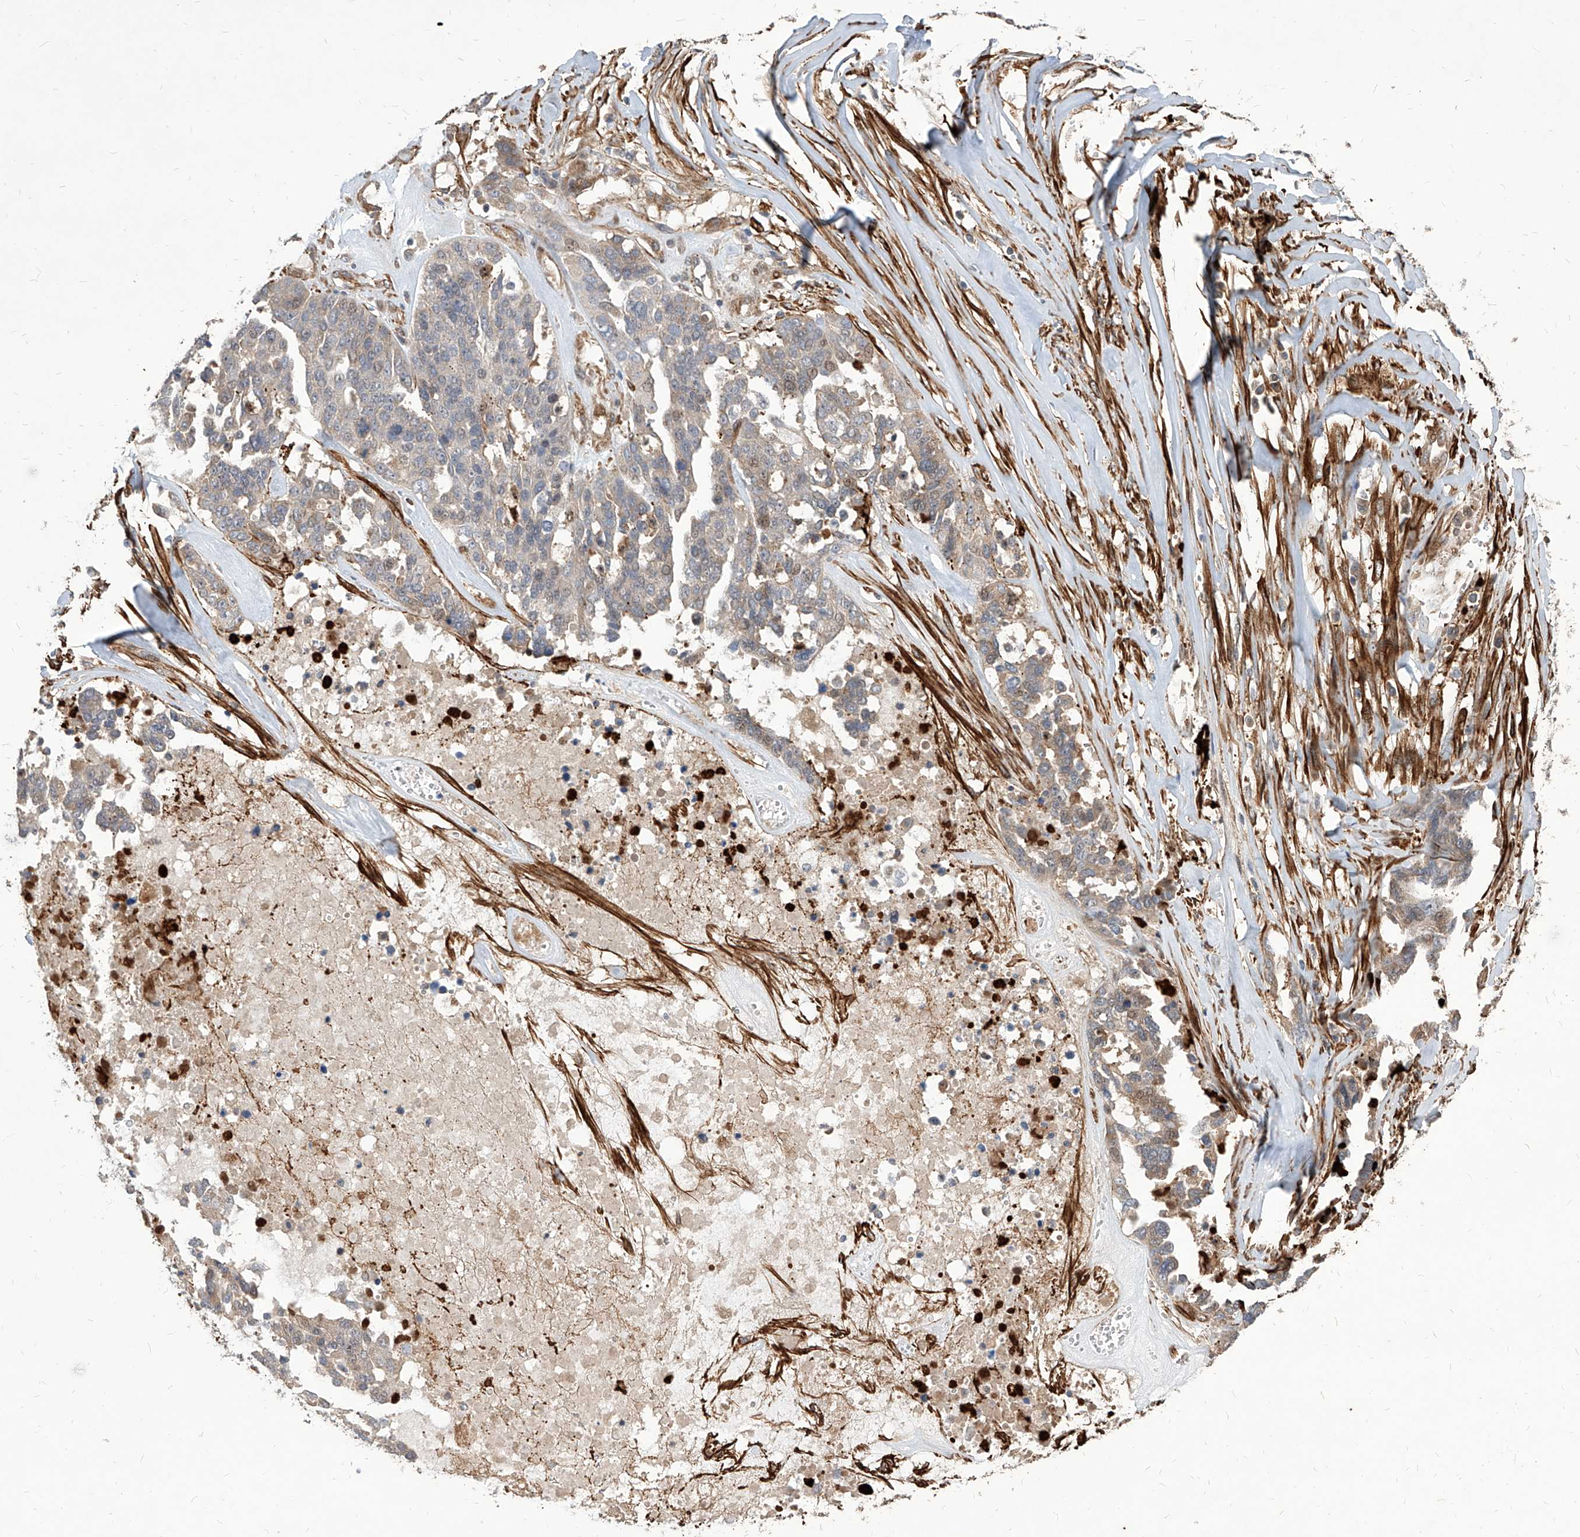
{"staining": {"intensity": "weak", "quantity": "25%-75%", "location": "cytoplasmic/membranous,nuclear"}, "tissue": "ovarian cancer", "cell_type": "Tumor cells", "image_type": "cancer", "snomed": [{"axis": "morphology", "description": "Cystadenocarcinoma, serous, NOS"}, {"axis": "topography", "description": "Ovary"}], "caption": "There is low levels of weak cytoplasmic/membranous and nuclear staining in tumor cells of ovarian serous cystadenocarcinoma, as demonstrated by immunohistochemical staining (brown color).", "gene": "FAM83B", "patient": {"sex": "female", "age": 44}}